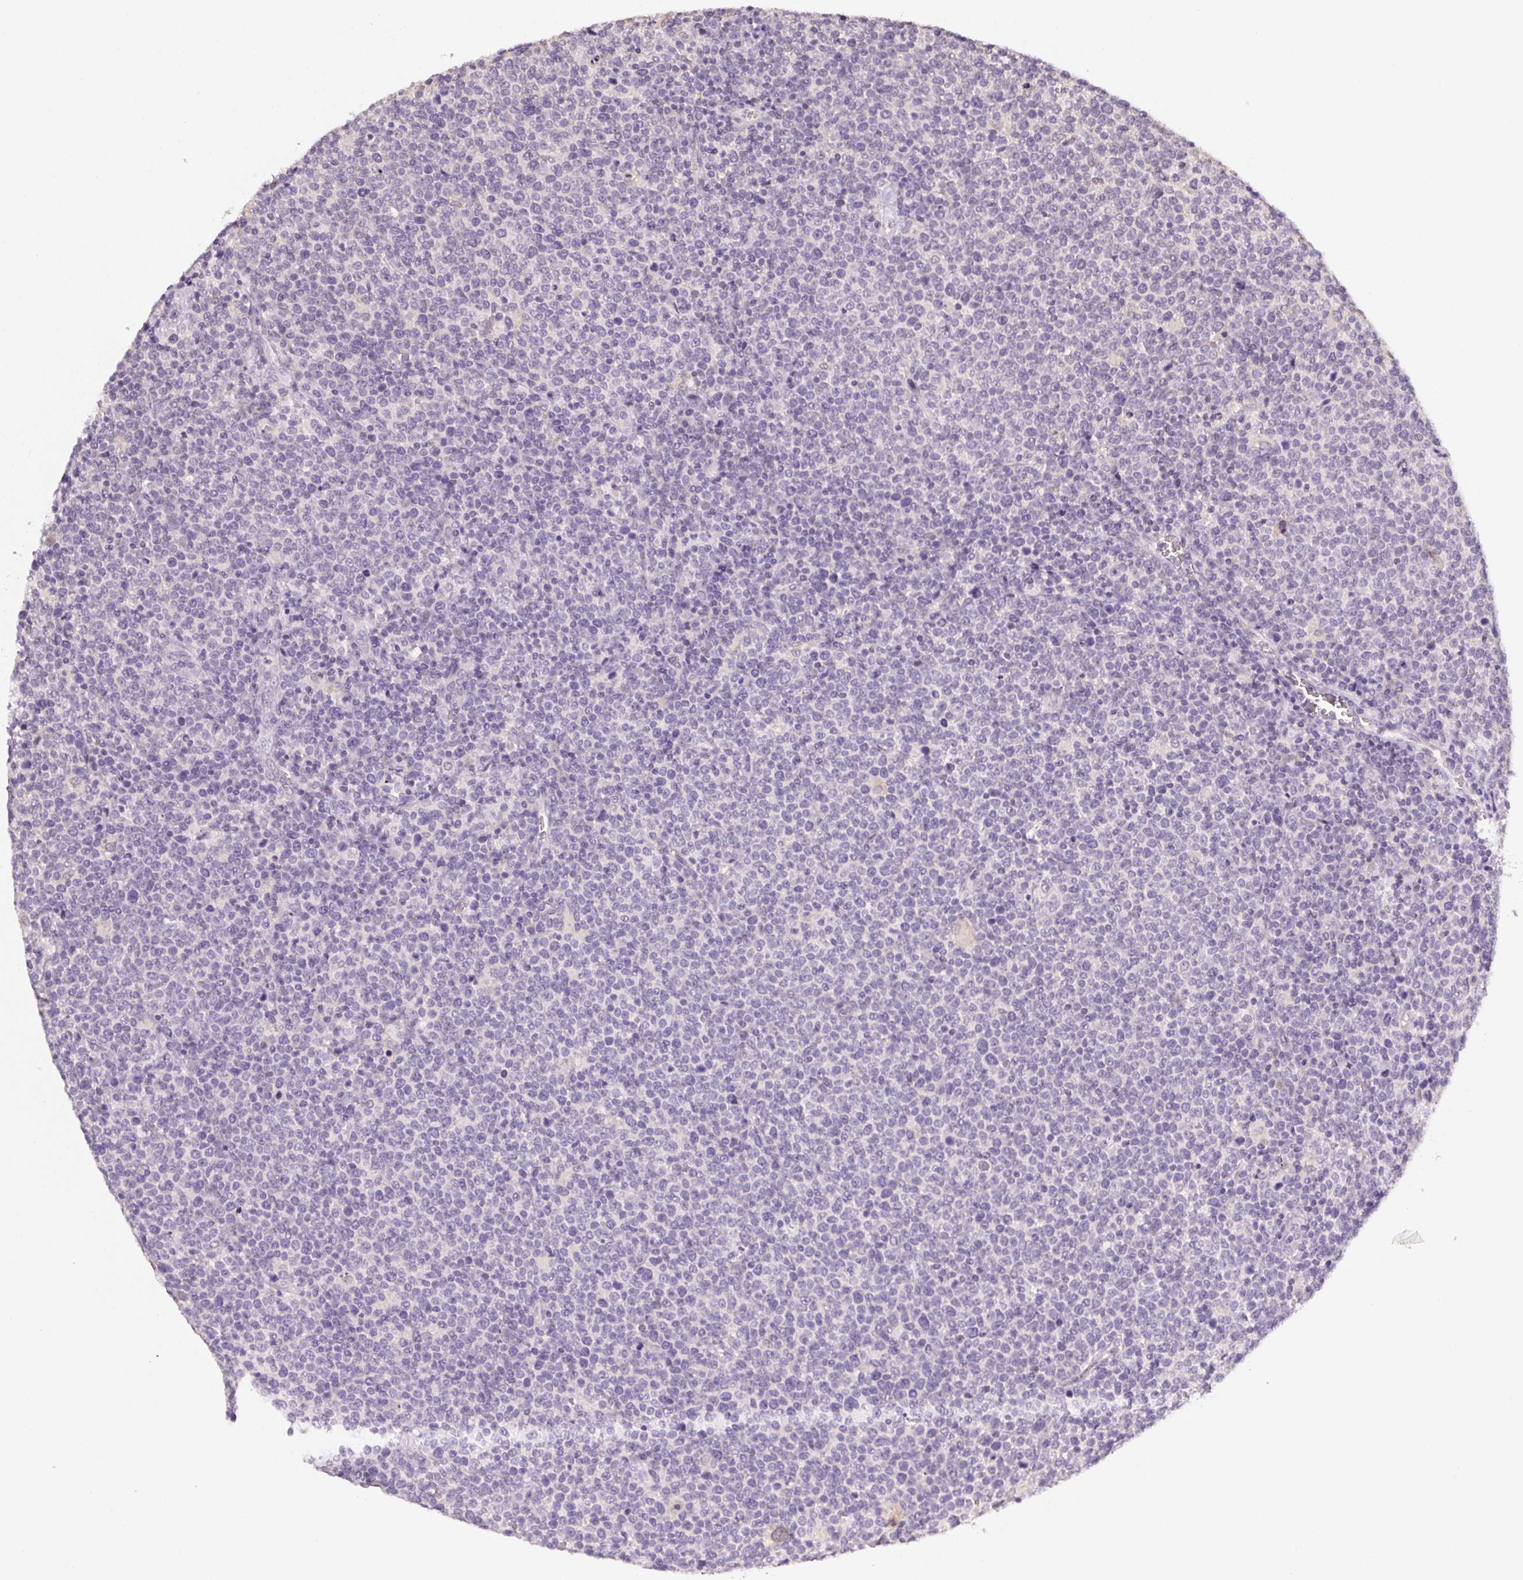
{"staining": {"intensity": "negative", "quantity": "none", "location": "none"}, "tissue": "lymphoma", "cell_type": "Tumor cells", "image_type": "cancer", "snomed": [{"axis": "morphology", "description": "Malignant lymphoma, non-Hodgkin's type, High grade"}, {"axis": "topography", "description": "Lymph node"}], "caption": "An immunohistochemistry image of high-grade malignant lymphoma, non-Hodgkin's type is shown. There is no staining in tumor cells of high-grade malignant lymphoma, non-Hodgkin's type.", "gene": "ALDH8A1", "patient": {"sex": "male", "age": 61}}